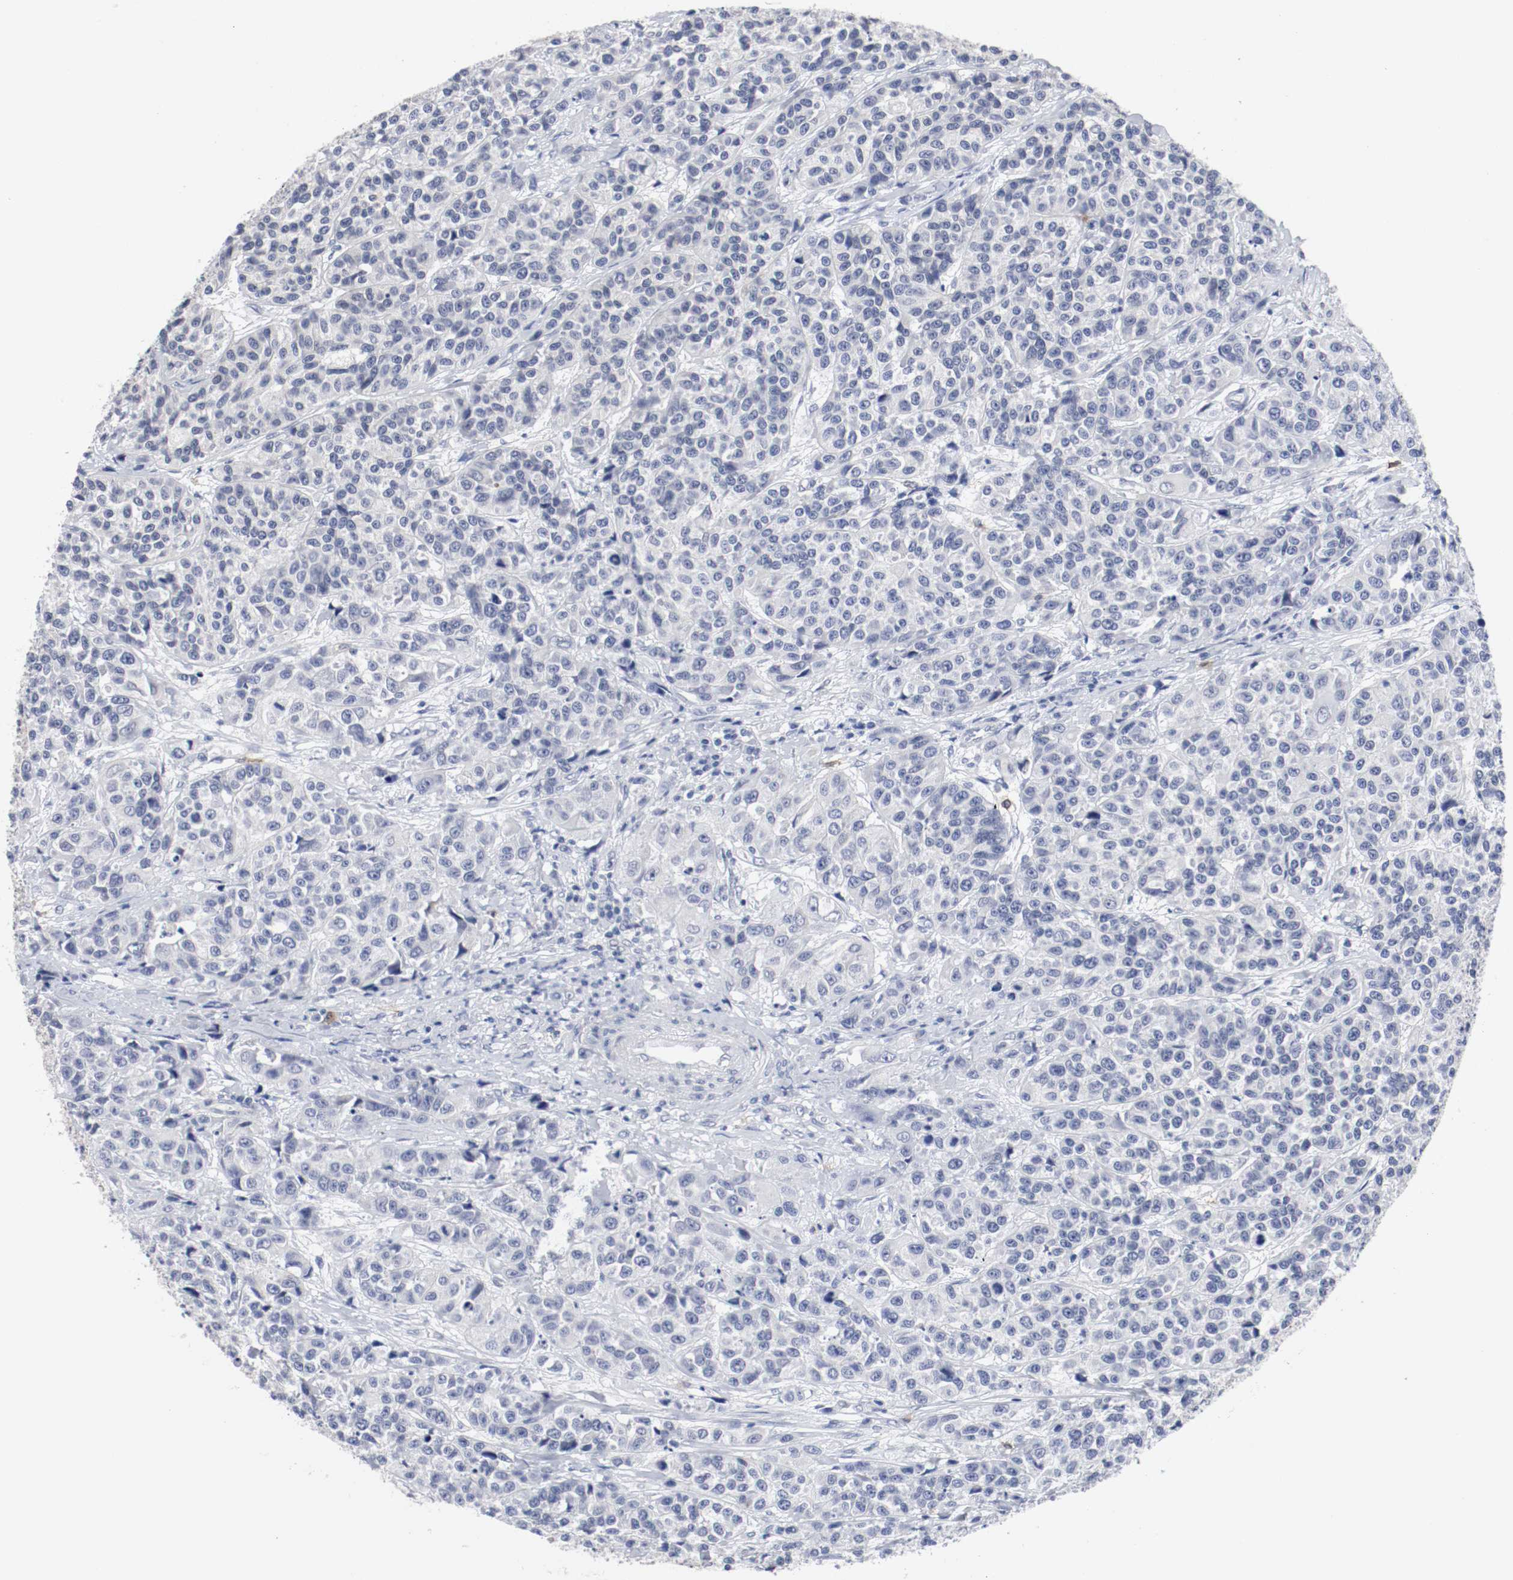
{"staining": {"intensity": "negative", "quantity": "none", "location": "none"}, "tissue": "urothelial cancer", "cell_type": "Tumor cells", "image_type": "cancer", "snomed": [{"axis": "morphology", "description": "Urothelial carcinoma, High grade"}, {"axis": "topography", "description": "Urinary bladder"}], "caption": "Immunohistochemical staining of human urothelial cancer displays no significant positivity in tumor cells.", "gene": "KIT", "patient": {"sex": "female", "age": 81}}